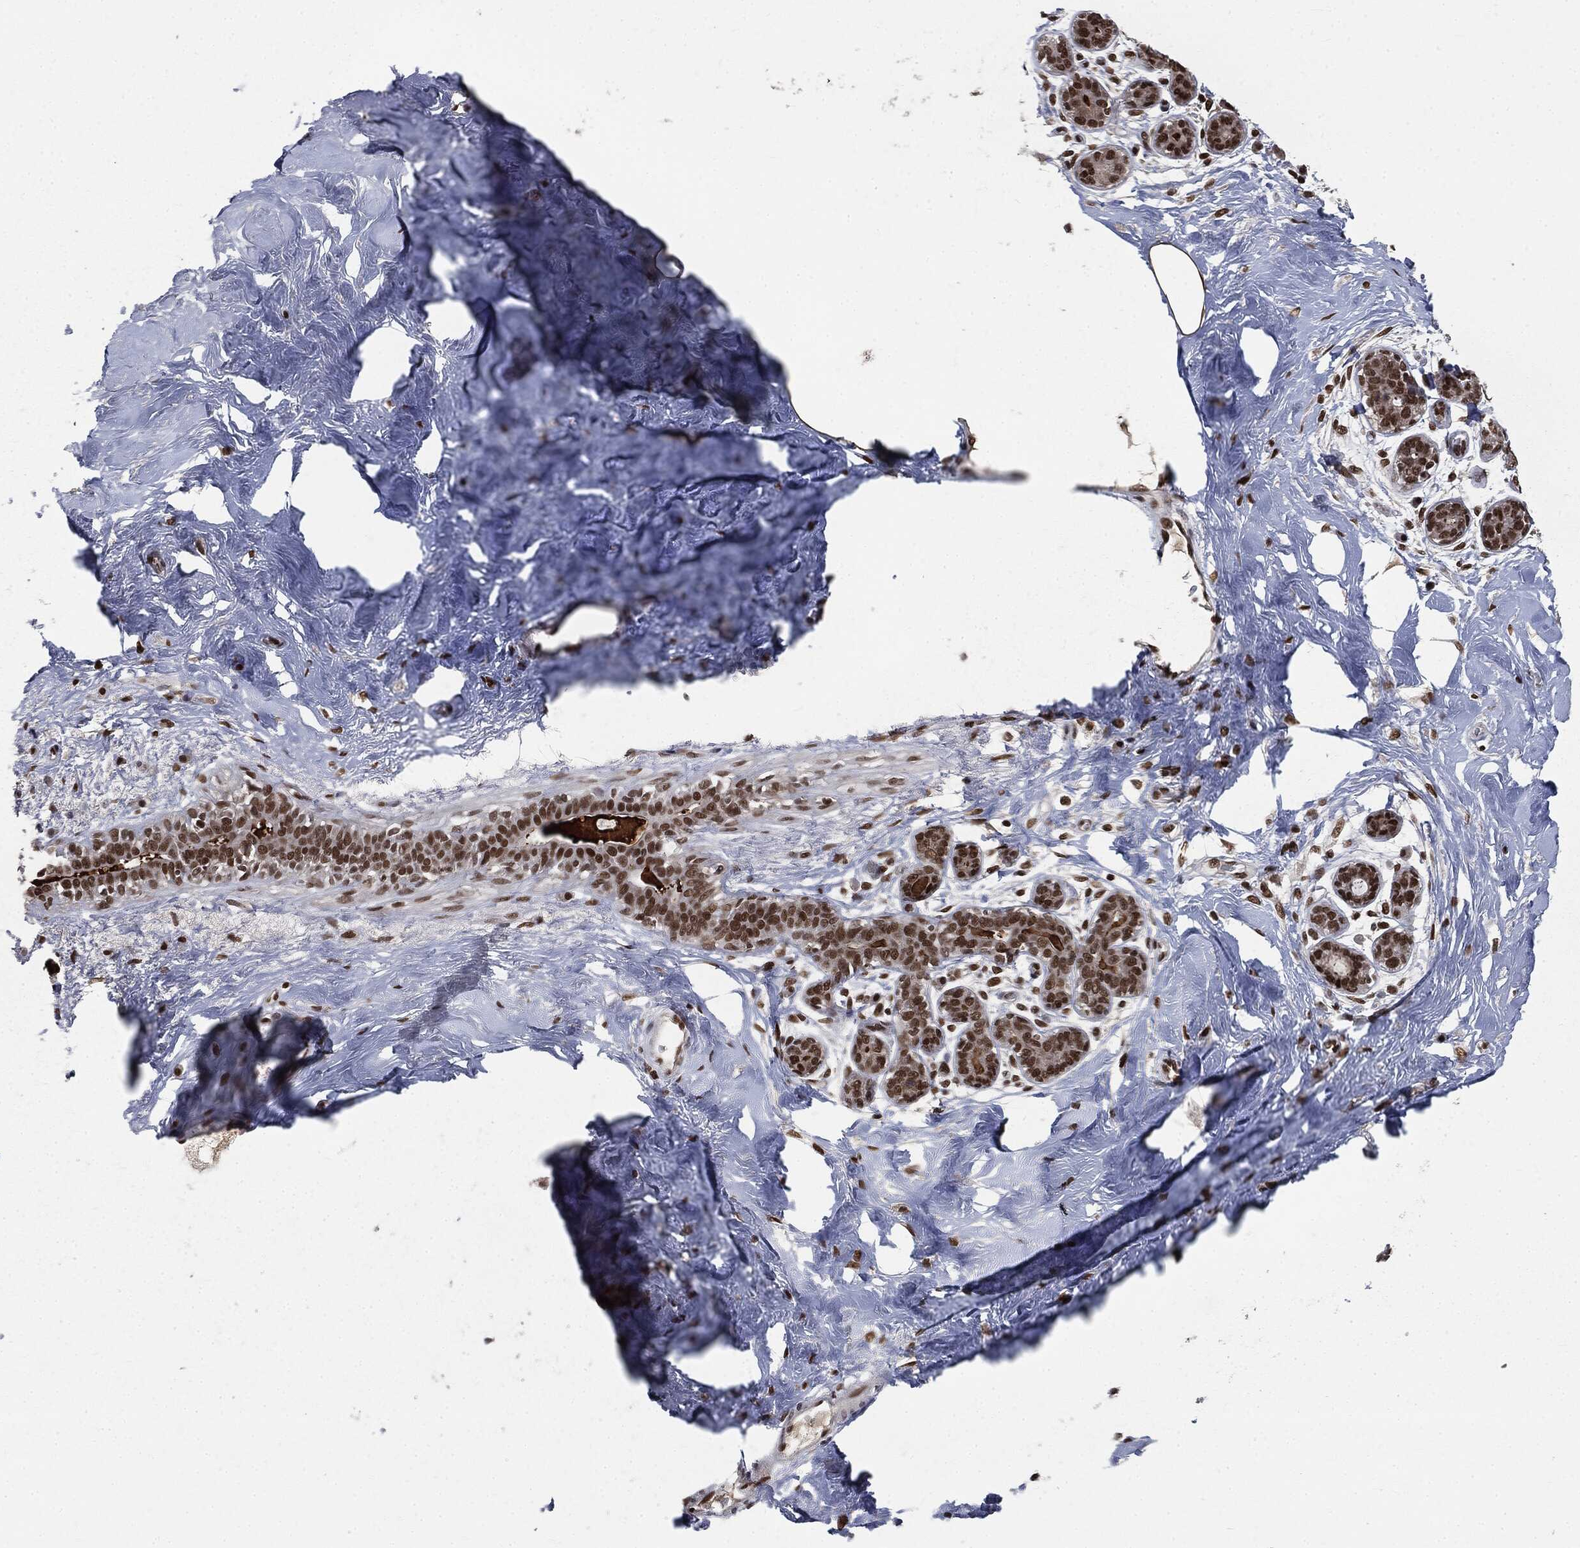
{"staining": {"intensity": "strong", "quantity": "25%-75%", "location": "nuclear"}, "tissue": "breast", "cell_type": "Glandular cells", "image_type": "normal", "snomed": [{"axis": "morphology", "description": "Normal tissue, NOS"}, {"axis": "topography", "description": "Breast"}], "caption": "A photomicrograph of breast stained for a protein demonstrates strong nuclear brown staining in glandular cells. (DAB (3,3'-diaminobenzidine) = brown stain, brightfield microscopy at high magnification).", "gene": "DPH2", "patient": {"sex": "female", "age": 43}}